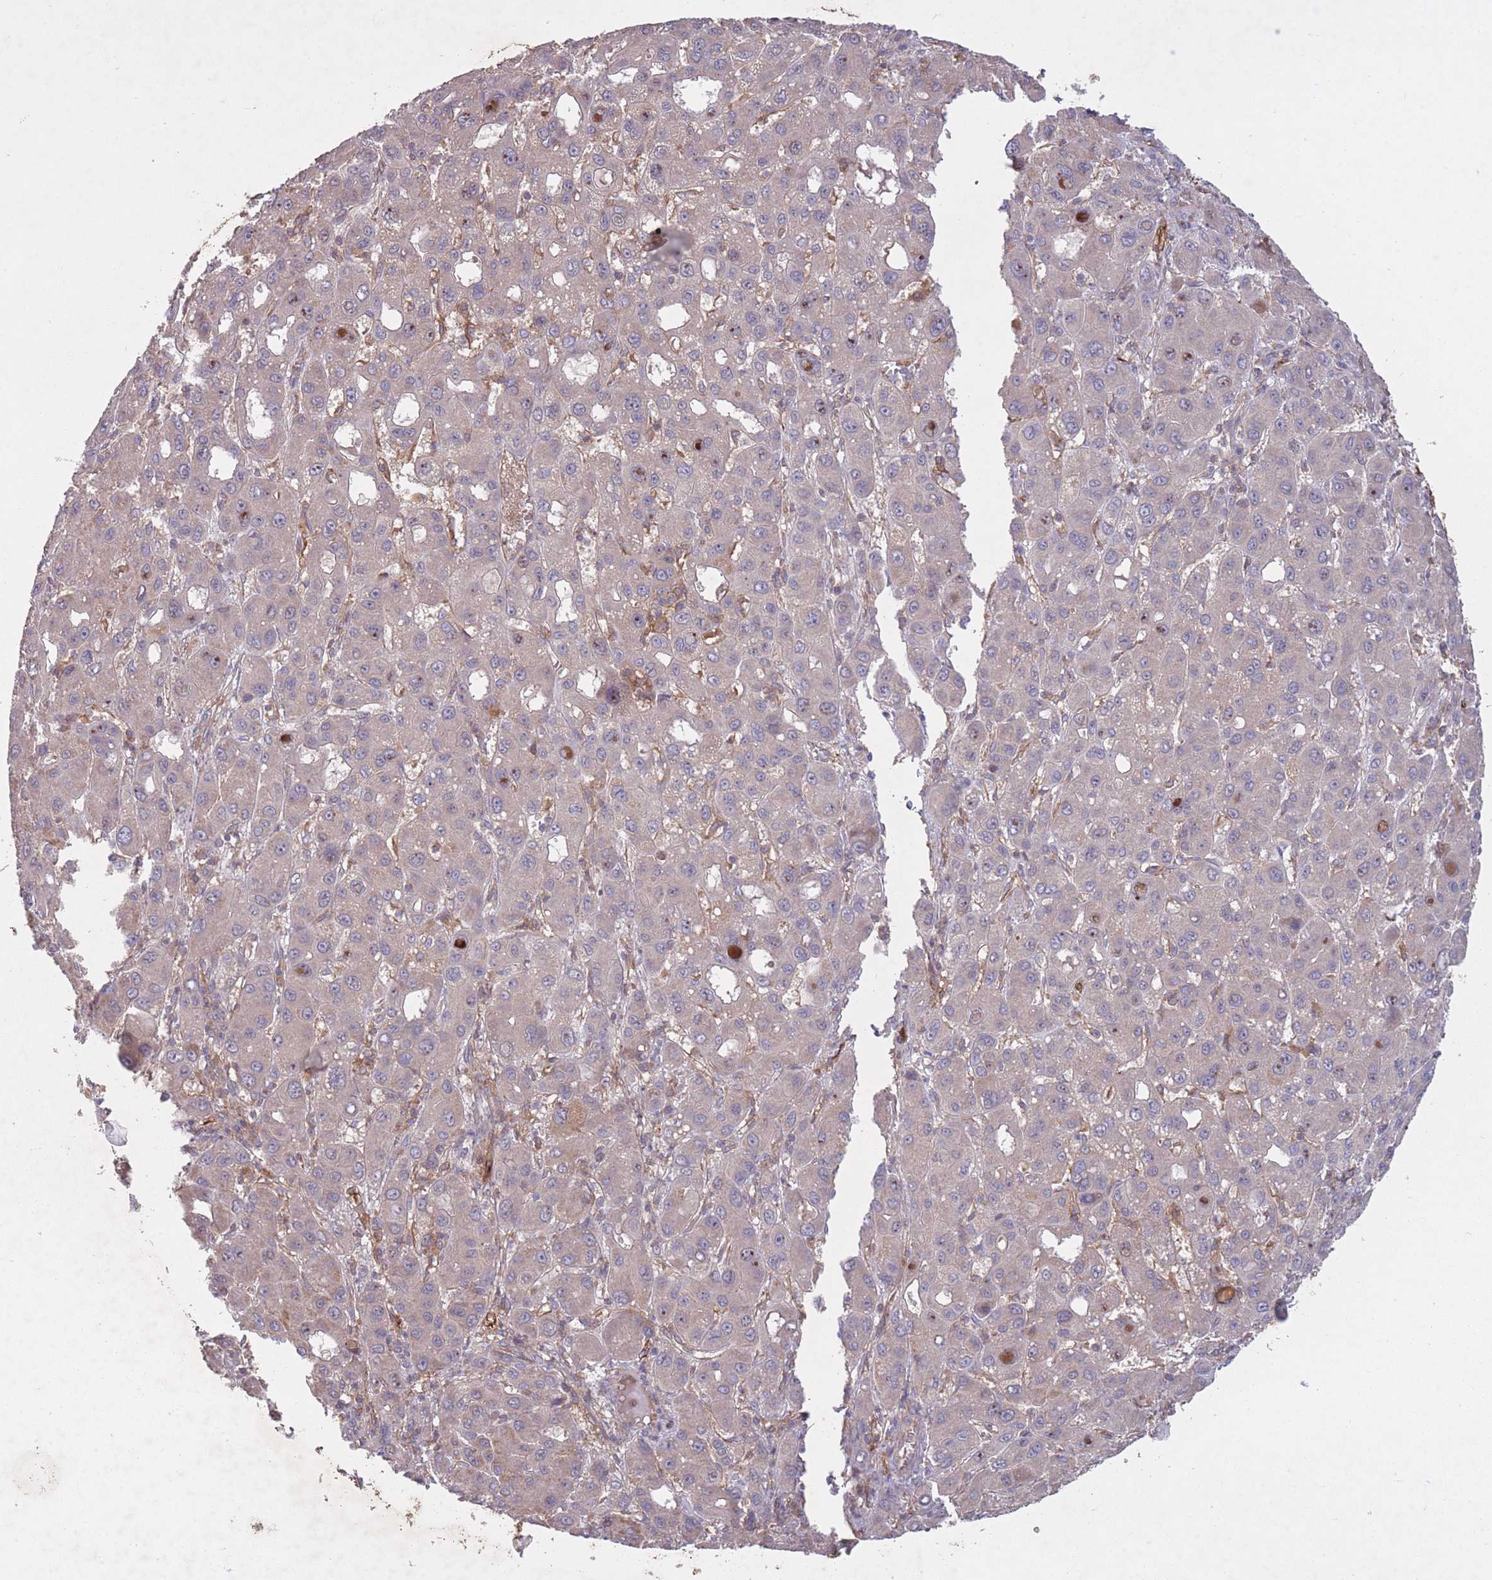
{"staining": {"intensity": "weak", "quantity": "<25%", "location": "cytoplasmic/membranous"}, "tissue": "liver cancer", "cell_type": "Tumor cells", "image_type": "cancer", "snomed": [{"axis": "morphology", "description": "Carcinoma, Hepatocellular, NOS"}, {"axis": "topography", "description": "Liver"}], "caption": "Immunohistochemistry (IHC) micrograph of neoplastic tissue: hepatocellular carcinoma (liver) stained with DAB reveals no significant protein positivity in tumor cells.", "gene": "OR2V2", "patient": {"sex": "male", "age": 55}}